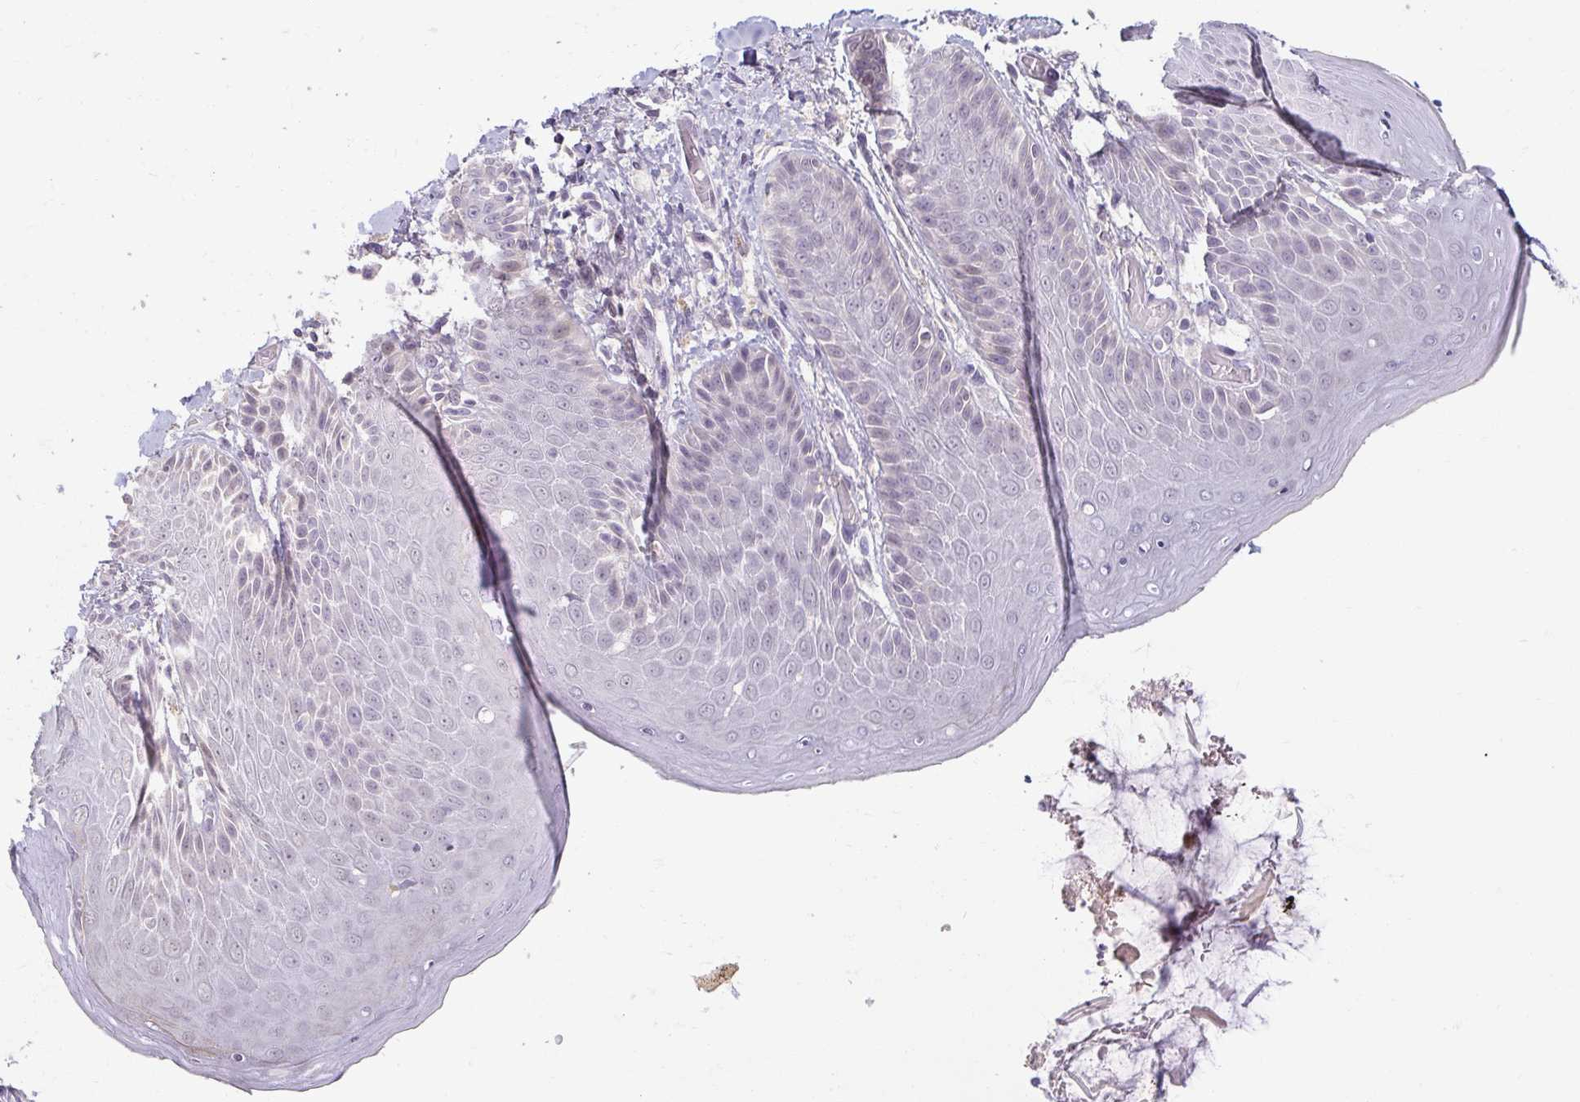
{"staining": {"intensity": "negative", "quantity": "none", "location": "none"}, "tissue": "skin", "cell_type": "Epidermal cells", "image_type": "normal", "snomed": [{"axis": "morphology", "description": "Normal tissue, NOS"}, {"axis": "topography", "description": "Anal"}, {"axis": "topography", "description": "Peripheral nerve tissue"}], "caption": "A high-resolution photomicrograph shows IHC staining of unremarkable skin, which reveals no significant positivity in epidermal cells.", "gene": "DDN", "patient": {"sex": "male", "age": 51}}